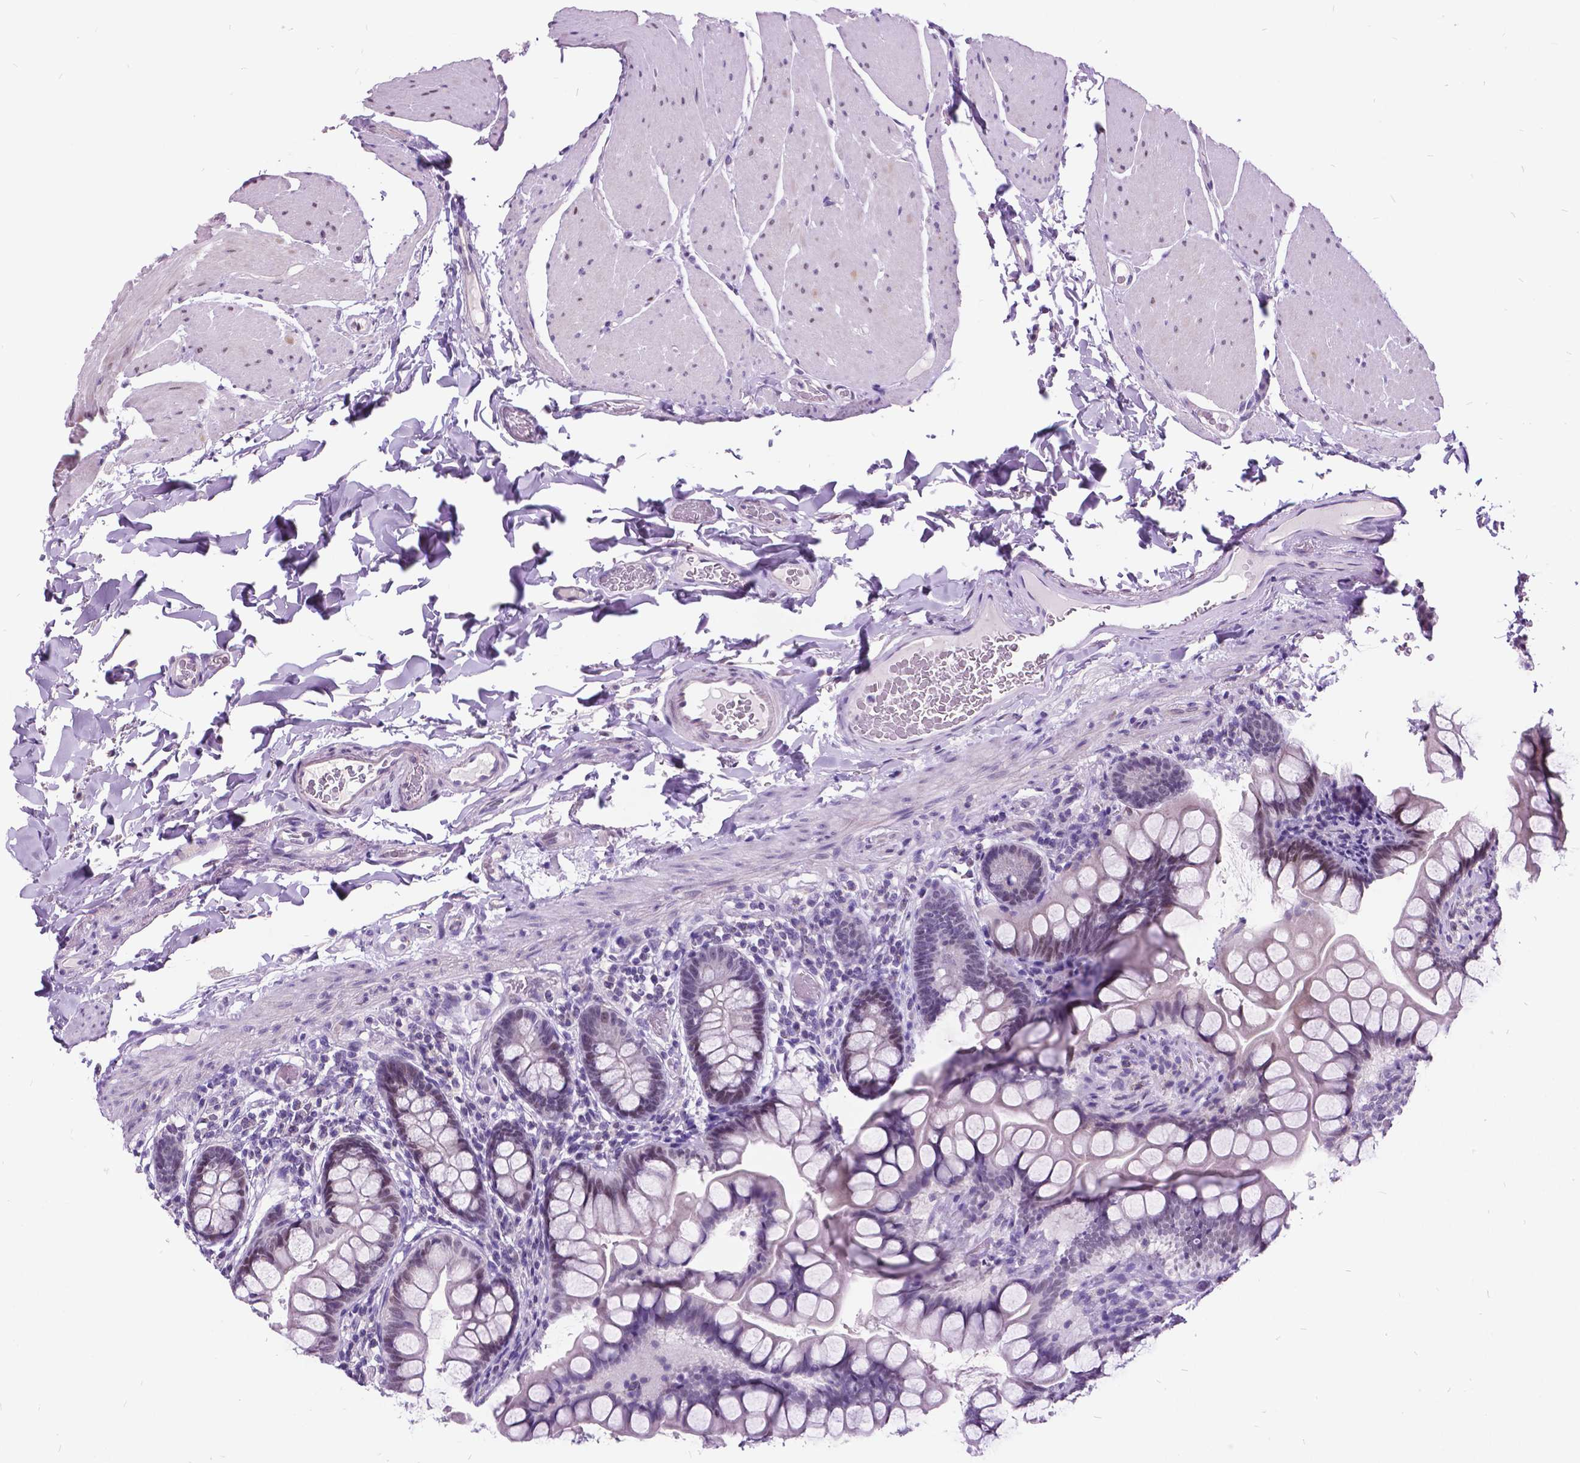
{"staining": {"intensity": "weak", "quantity": "<25%", "location": "nuclear"}, "tissue": "small intestine", "cell_type": "Glandular cells", "image_type": "normal", "snomed": [{"axis": "morphology", "description": "Normal tissue, NOS"}, {"axis": "topography", "description": "Small intestine"}], "caption": "IHC image of normal small intestine: small intestine stained with DAB (3,3'-diaminobenzidine) shows no significant protein staining in glandular cells.", "gene": "DPF3", "patient": {"sex": "male", "age": 70}}